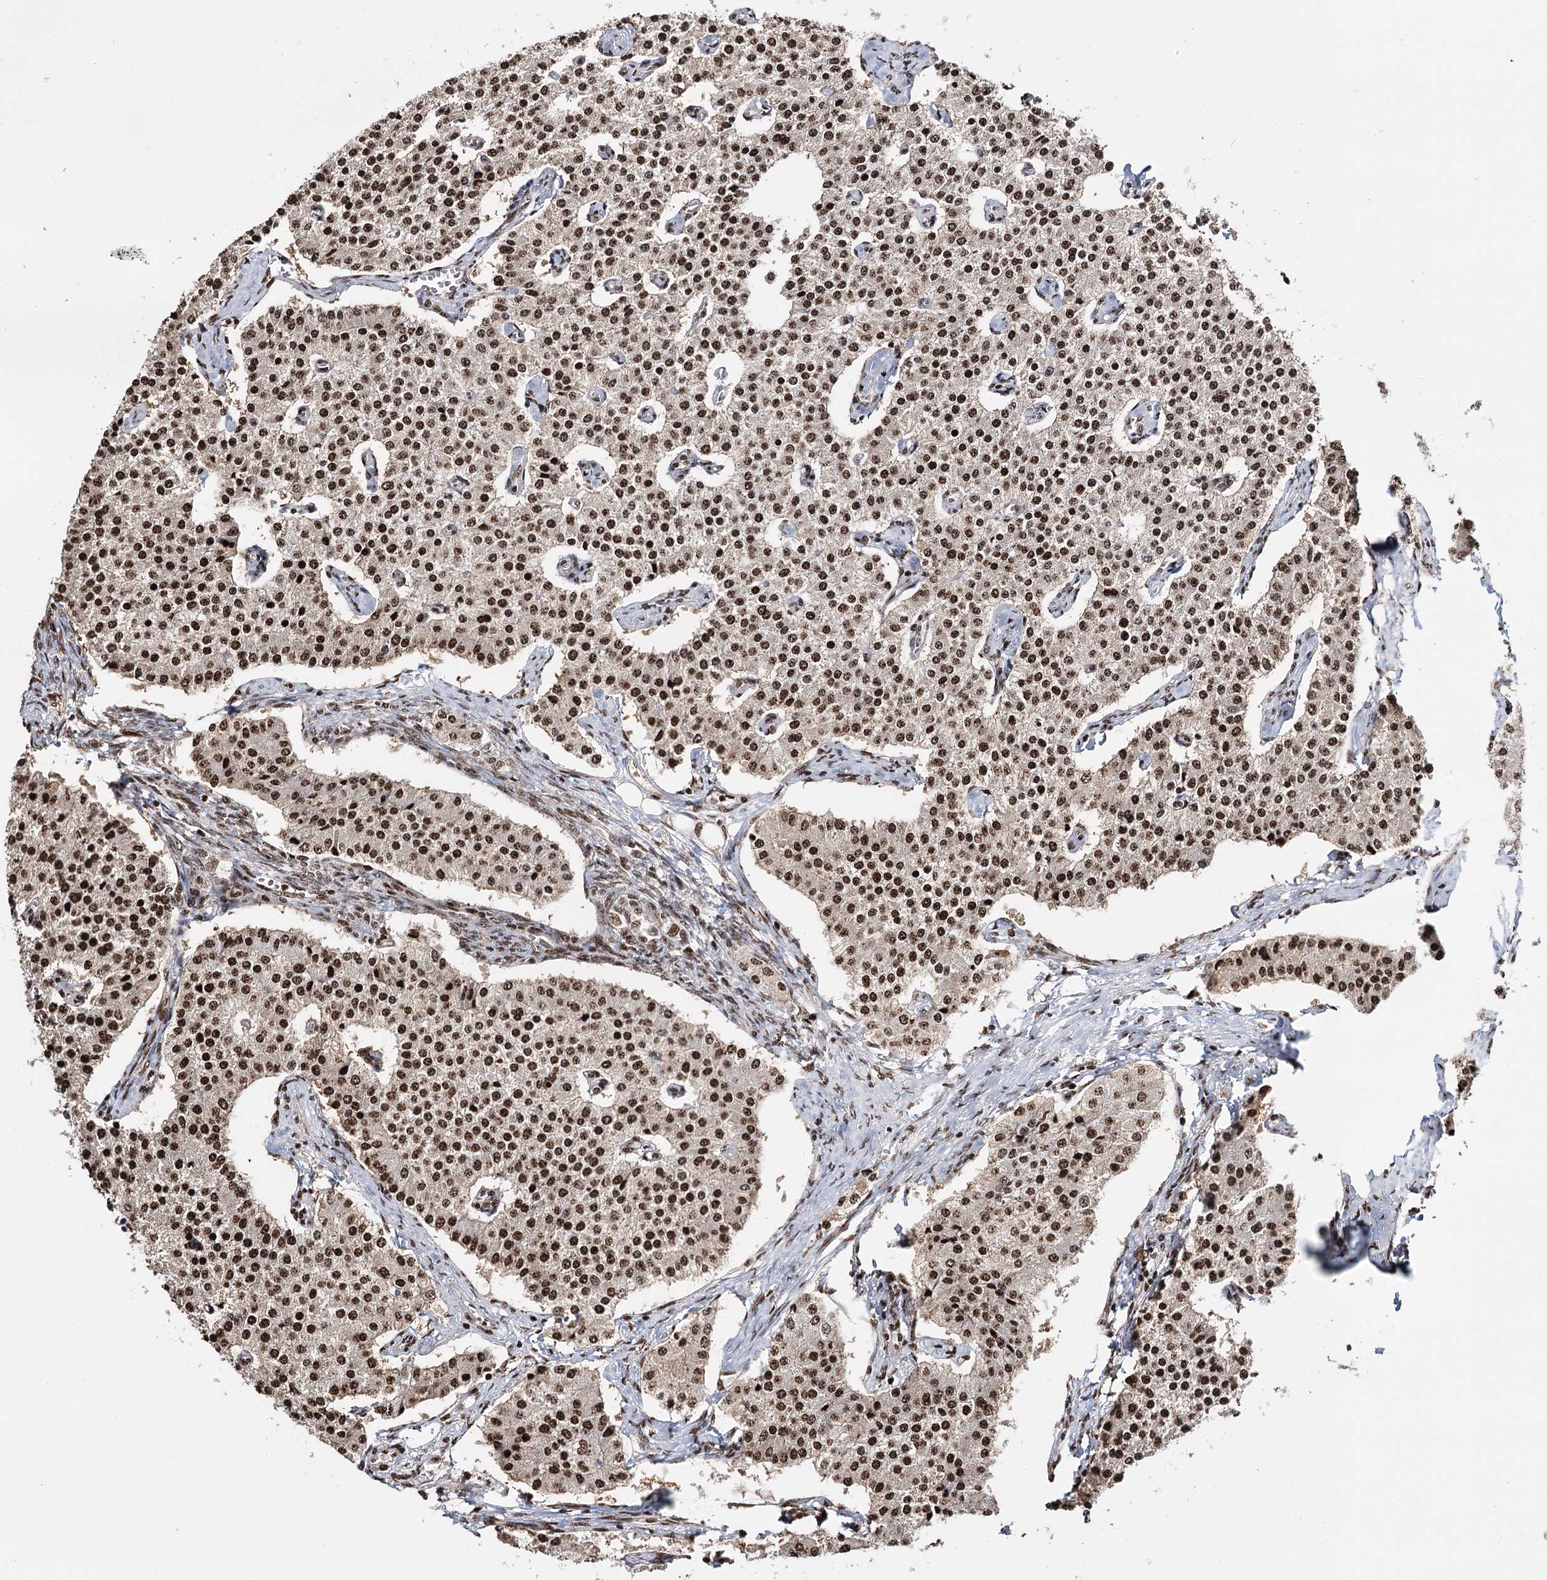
{"staining": {"intensity": "strong", "quantity": ">75%", "location": "nuclear"}, "tissue": "carcinoid", "cell_type": "Tumor cells", "image_type": "cancer", "snomed": [{"axis": "morphology", "description": "Carcinoid, malignant, NOS"}, {"axis": "topography", "description": "Colon"}], "caption": "About >75% of tumor cells in malignant carcinoid exhibit strong nuclear protein staining as visualized by brown immunohistochemical staining.", "gene": "RPS27A", "patient": {"sex": "female", "age": 52}}